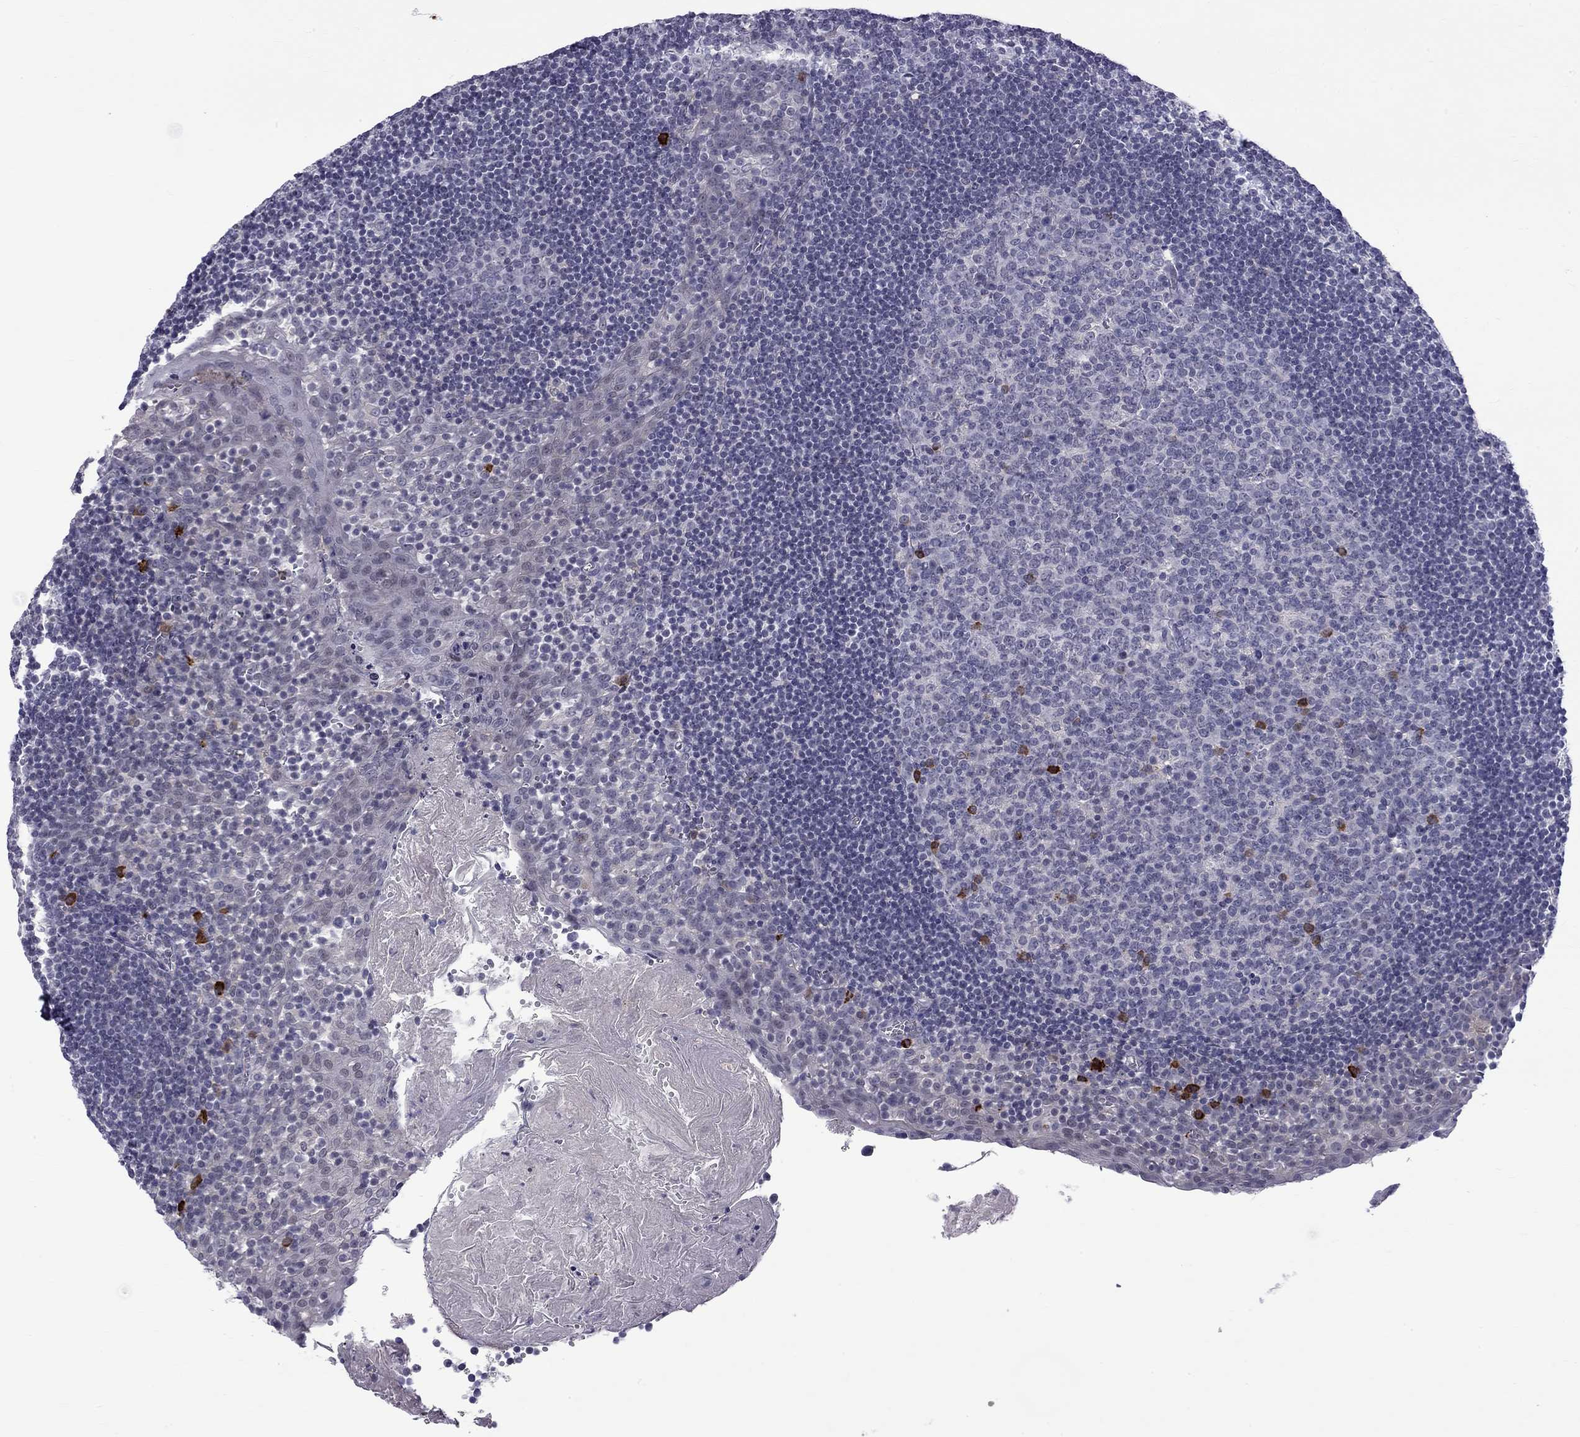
{"staining": {"intensity": "strong", "quantity": "<25%", "location": "nuclear"}, "tissue": "lymph node", "cell_type": "Germinal center cells", "image_type": "normal", "snomed": [{"axis": "morphology", "description": "Normal tissue, NOS"}, {"axis": "topography", "description": "Lymph node"}], "caption": "IHC (DAB) staining of unremarkable lymph node exhibits strong nuclear protein staining in approximately <25% of germinal center cells. (DAB (3,3'-diaminobenzidine) = brown stain, brightfield microscopy at high magnification).", "gene": "RTL9", "patient": {"sex": "female", "age": 21}}